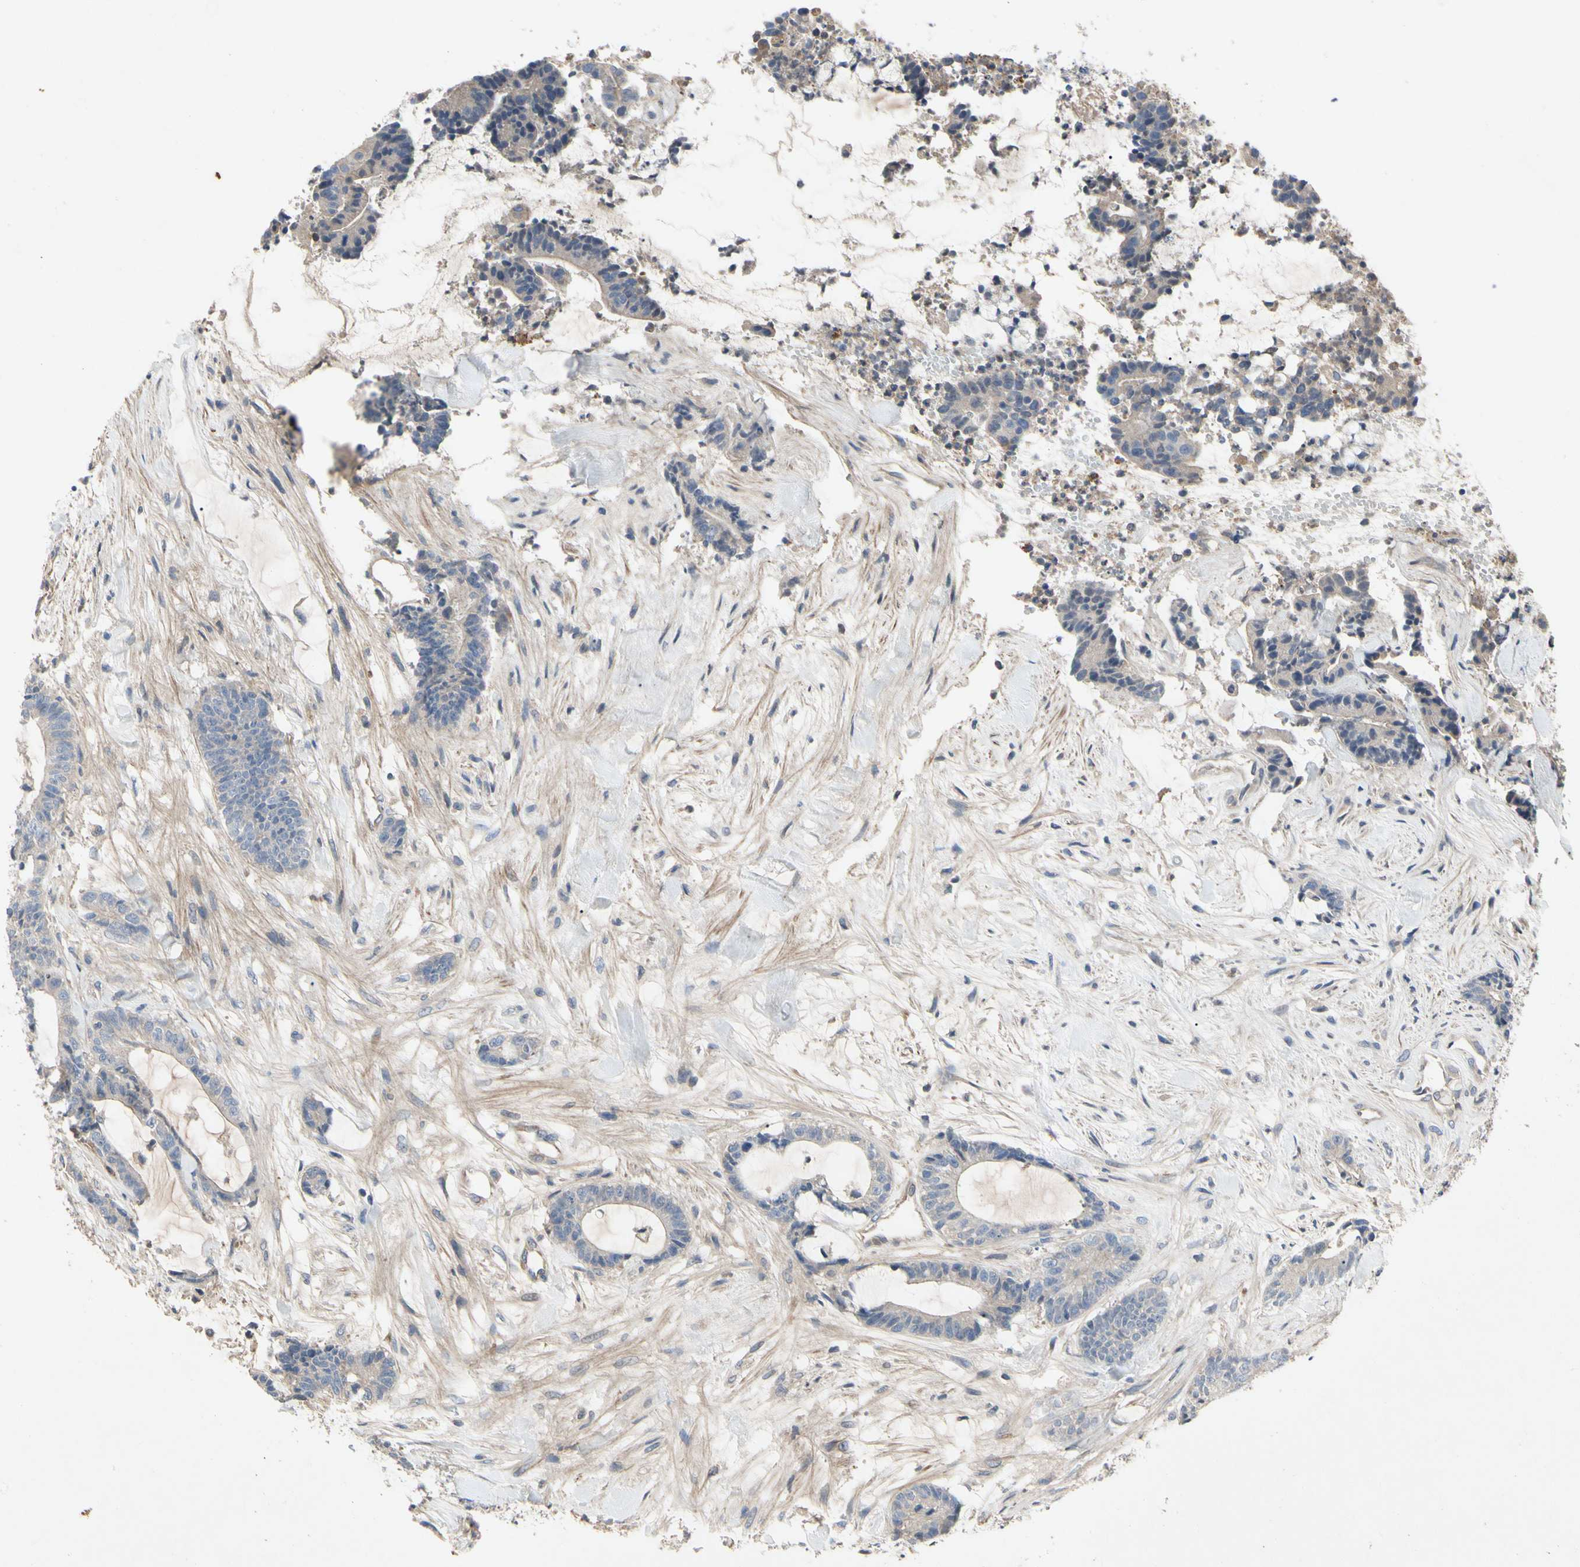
{"staining": {"intensity": "negative", "quantity": "none", "location": "none"}, "tissue": "colorectal cancer", "cell_type": "Tumor cells", "image_type": "cancer", "snomed": [{"axis": "morphology", "description": "Adenocarcinoma, NOS"}, {"axis": "topography", "description": "Colon"}], "caption": "Protein analysis of colorectal cancer shows no significant positivity in tumor cells.", "gene": "CRTAC1", "patient": {"sex": "female", "age": 84}}